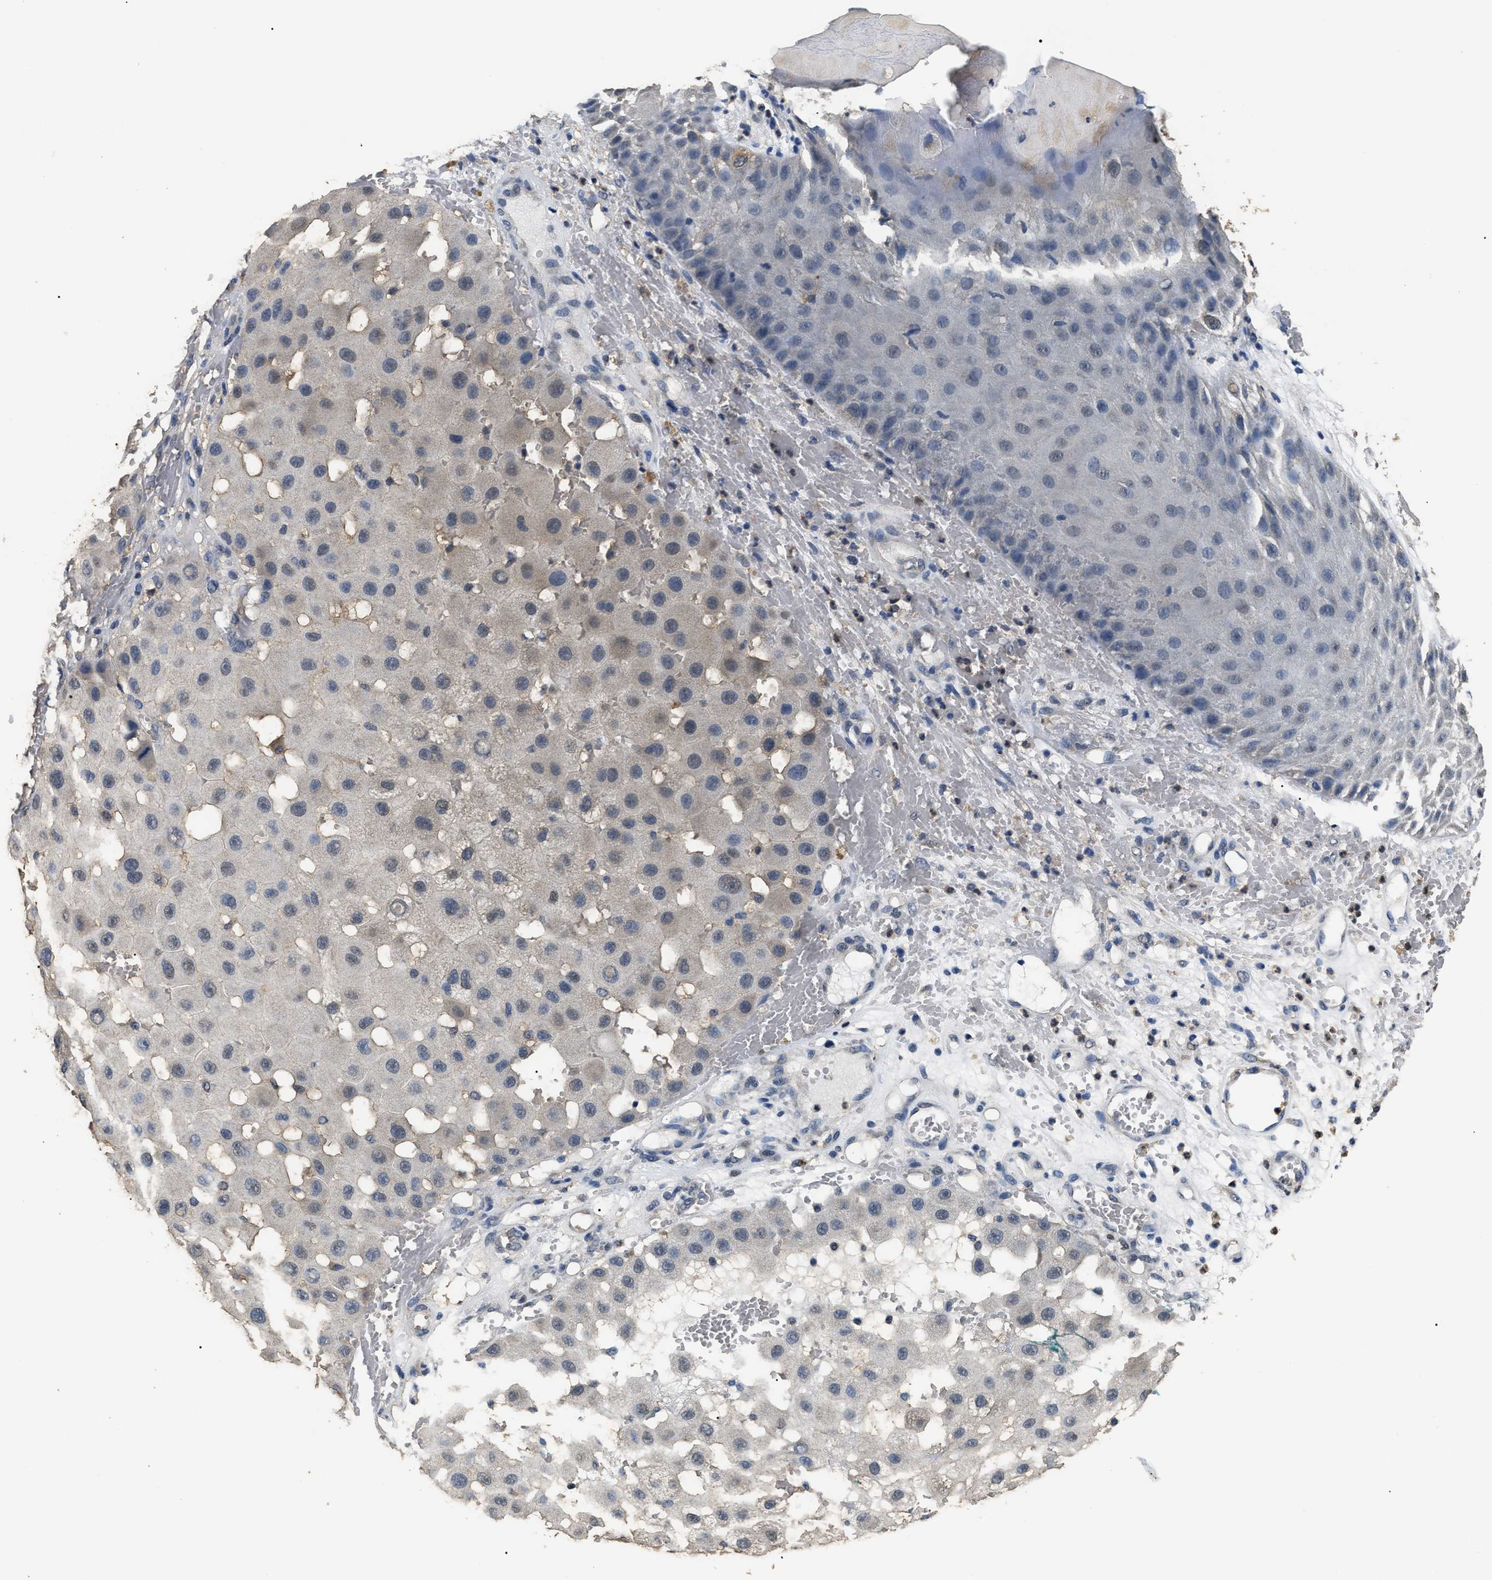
{"staining": {"intensity": "negative", "quantity": "none", "location": "none"}, "tissue": "melanoma", "cell_type": "Tumor cells", "image_type": "cancer", "snomed": [{"axis": "morphology", "description": "Malignant melanoma, NOS"}, {"axis": "topography", "description": "Skin"}], "caption": "This histopathology image is of melanoma stained with immunohistochemistry (IHC) to label a protein in brown with the nuclei are counter-stained blue. There is no positivity in tumor cells.", "gene": "PSMD8", "patient": {"sex": "female", "age": 81}}